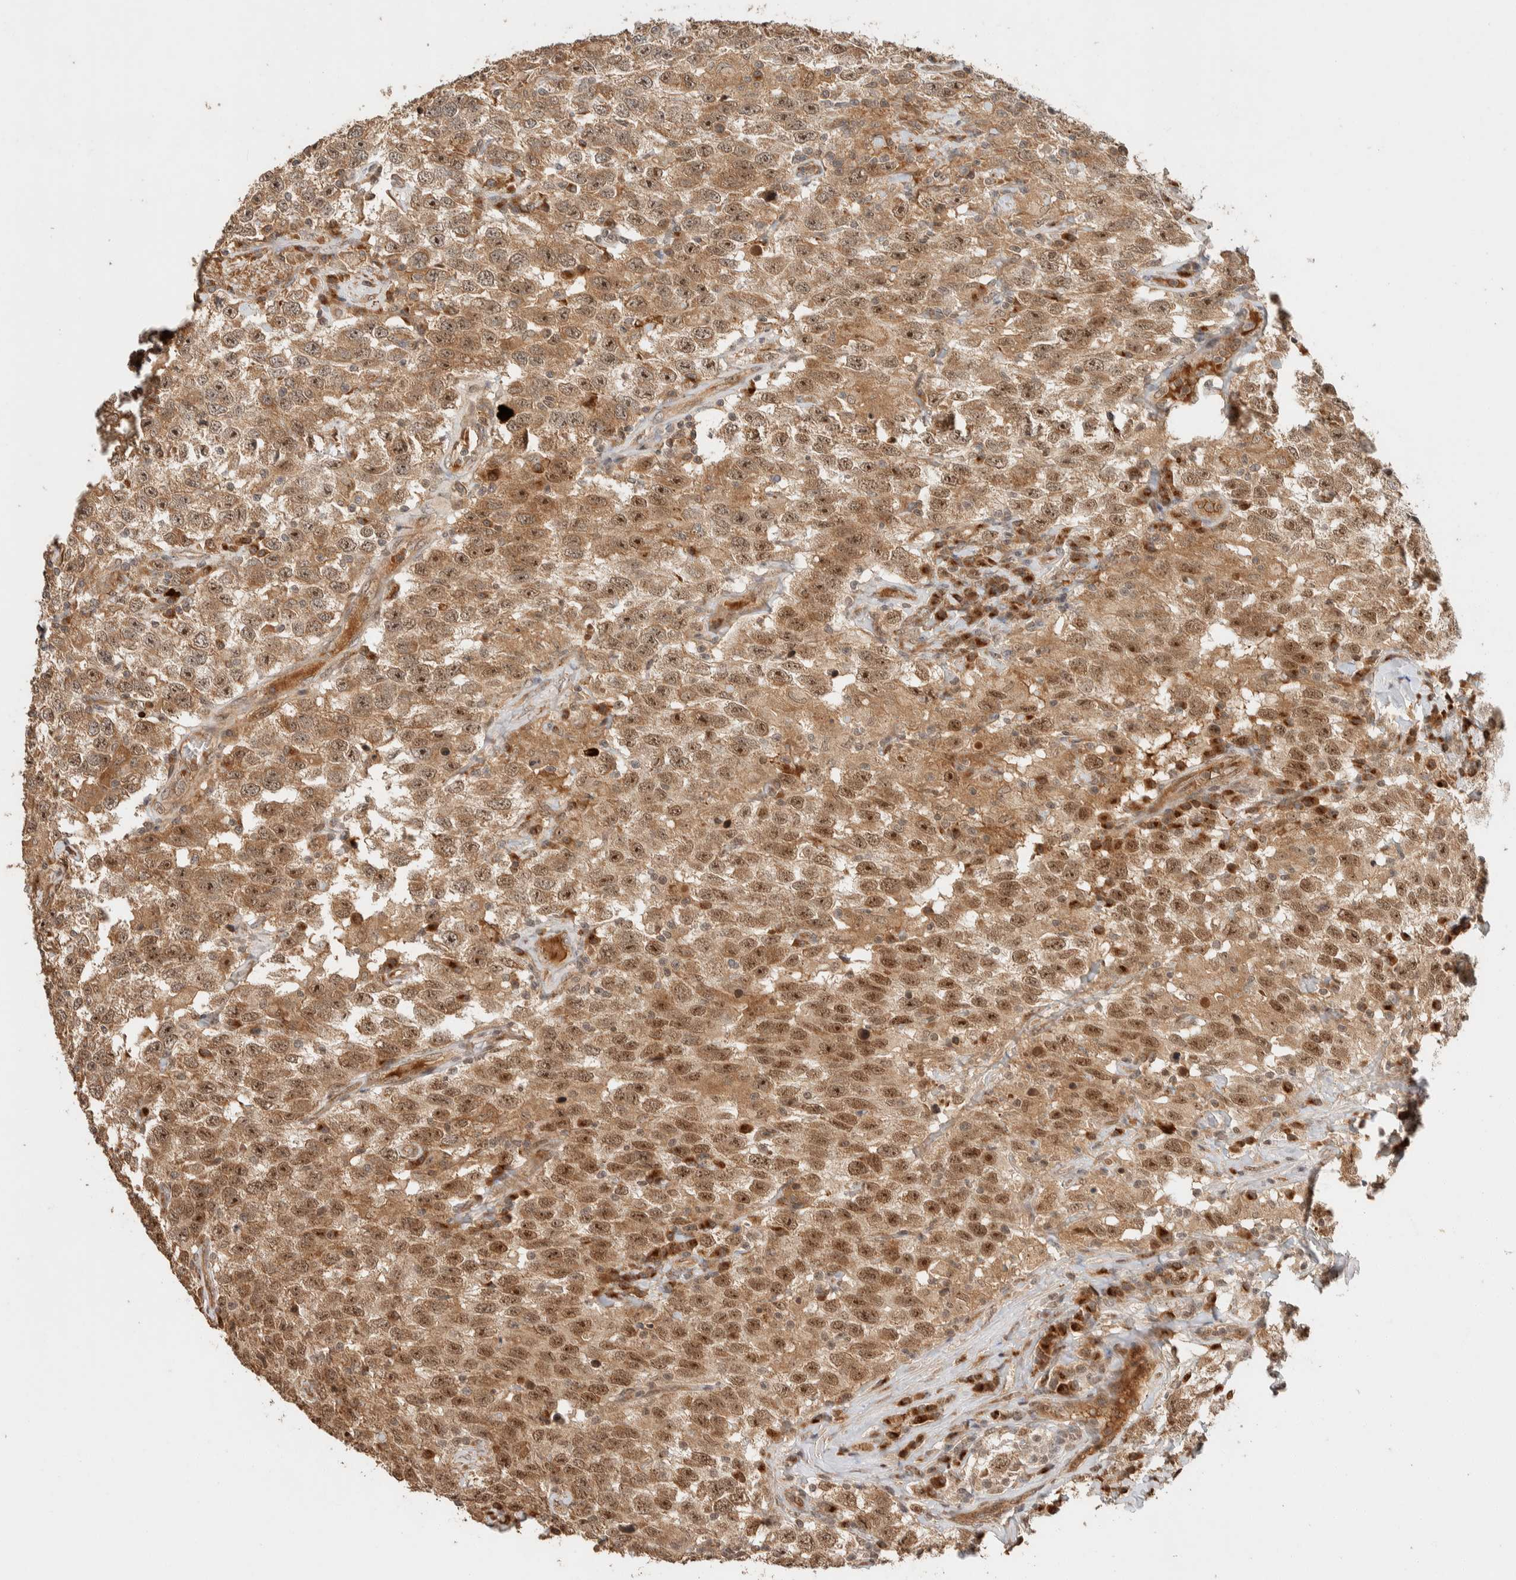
{"staining": {"intensity": "moderate", "quantity": ">75%", "location": "cytoplasmic/membranous,nuclear"}, "tissue": "testis cancer", "cell_type": "Tumor cells", "image_type": "cancer", "snomed": [{"axis": "morphology", "description": "Seminoma, NOS"}, {"axis": "topography", "description": "Testis"}], "caption": "The micrograph demonstrates staining of testis seminoma, revealing moderate cytoplasmic/membranous and nuclear protein staining (brown color) within tumor cells.", "gene": "ZBTB2", "patient": {"sex": "male", "age": 41}}